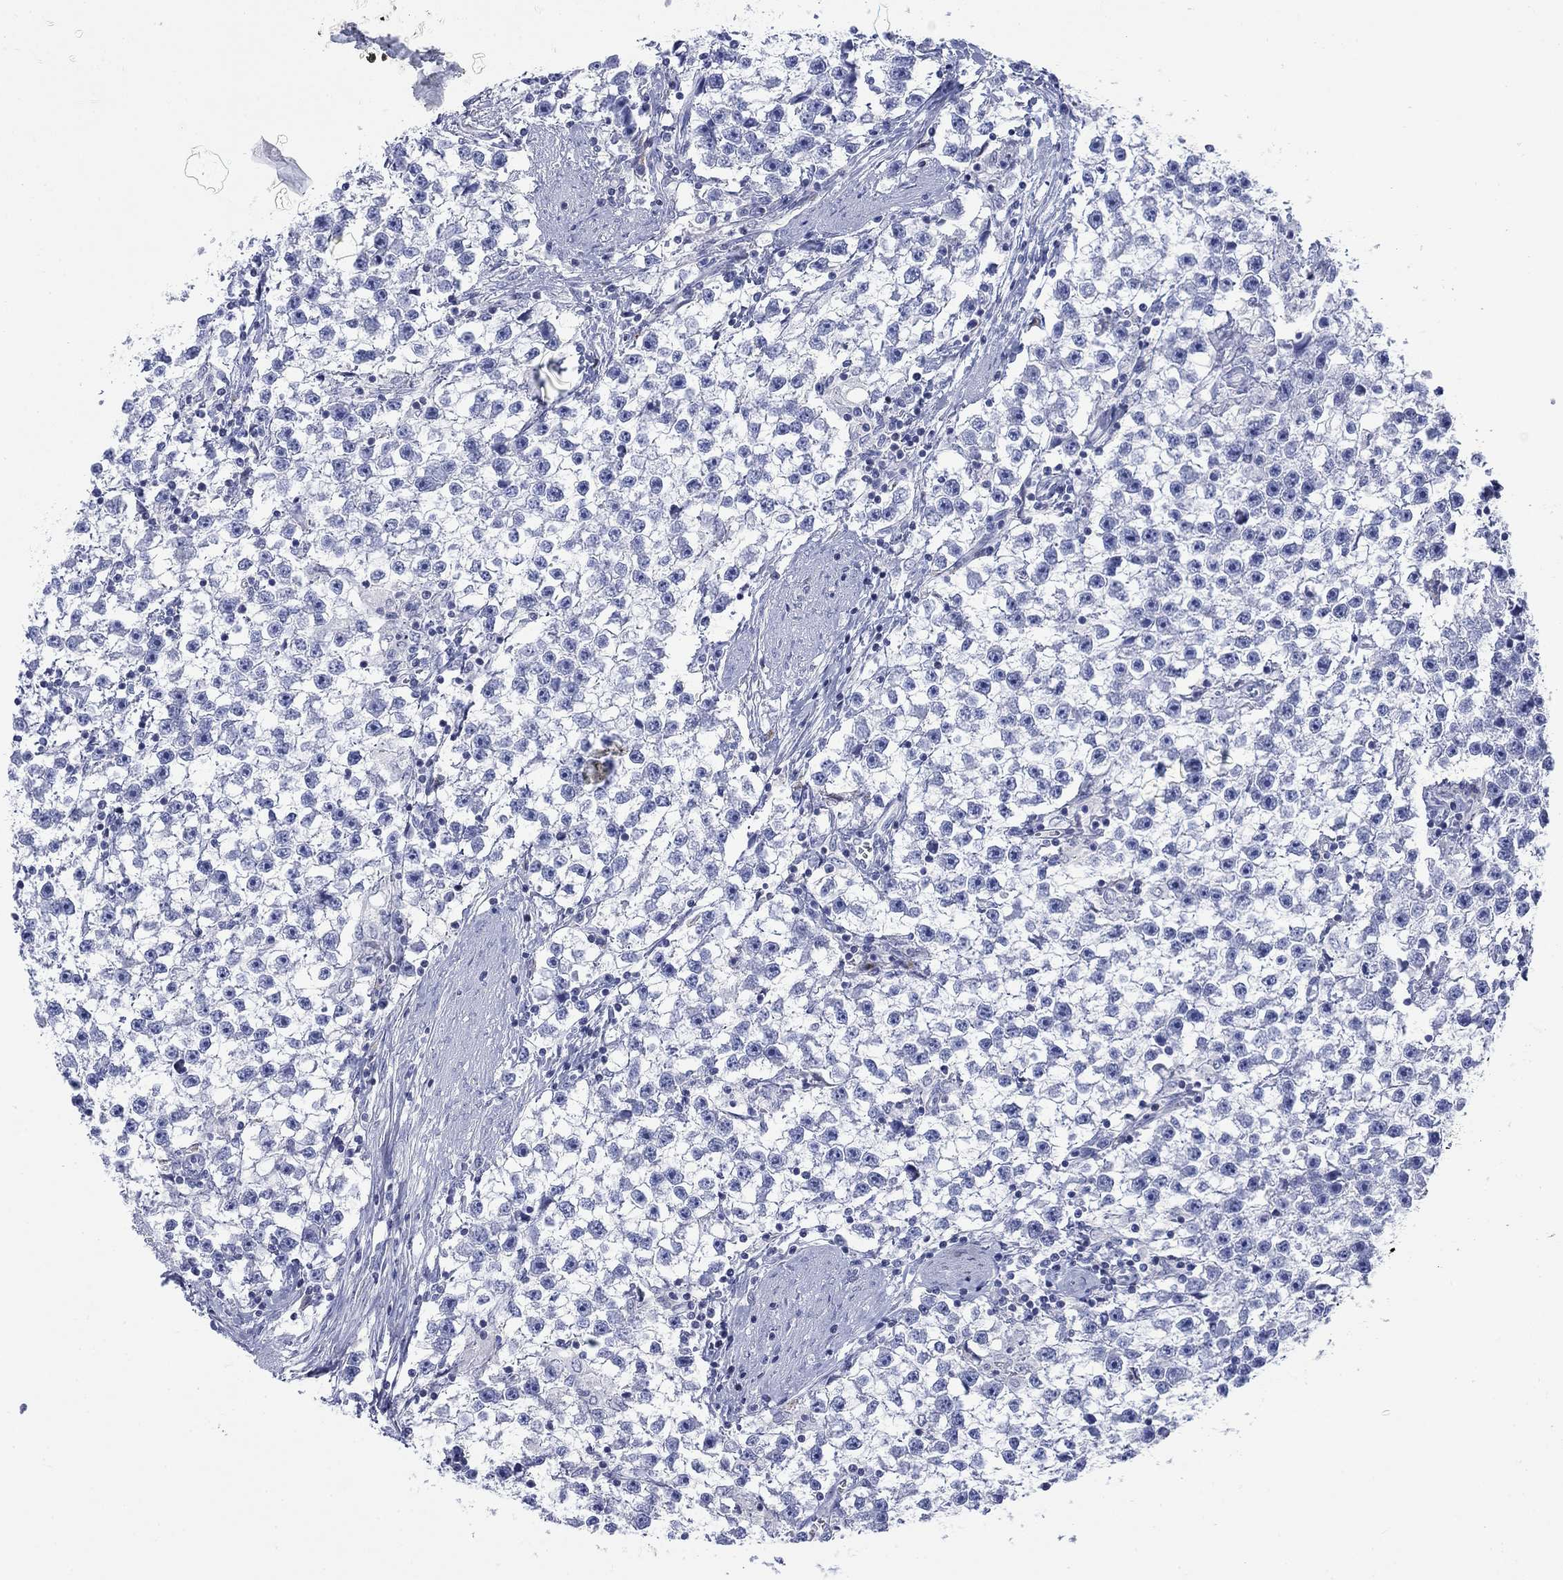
{"staining": {"intensity": "negative", "quantity": "none", "location": "none"}, "tissue": "testis cancer", "cell_type": "Tumor cells", "image_type": "cancer", "snomed": [{"axis": "morphology", "description": "Seminoma, NOS"}, {"axis": "topography", "description": "Testis"}], "caption": "The histopathology image shows no significant expression in tumor cells of testis seminoma. (Brightfield microscopy of DAB (3,3'-diaminobenzidine) IHC at high magnification).", "gene": "IGF2BP3", "patient": {"sex": "male", "age": 59}}